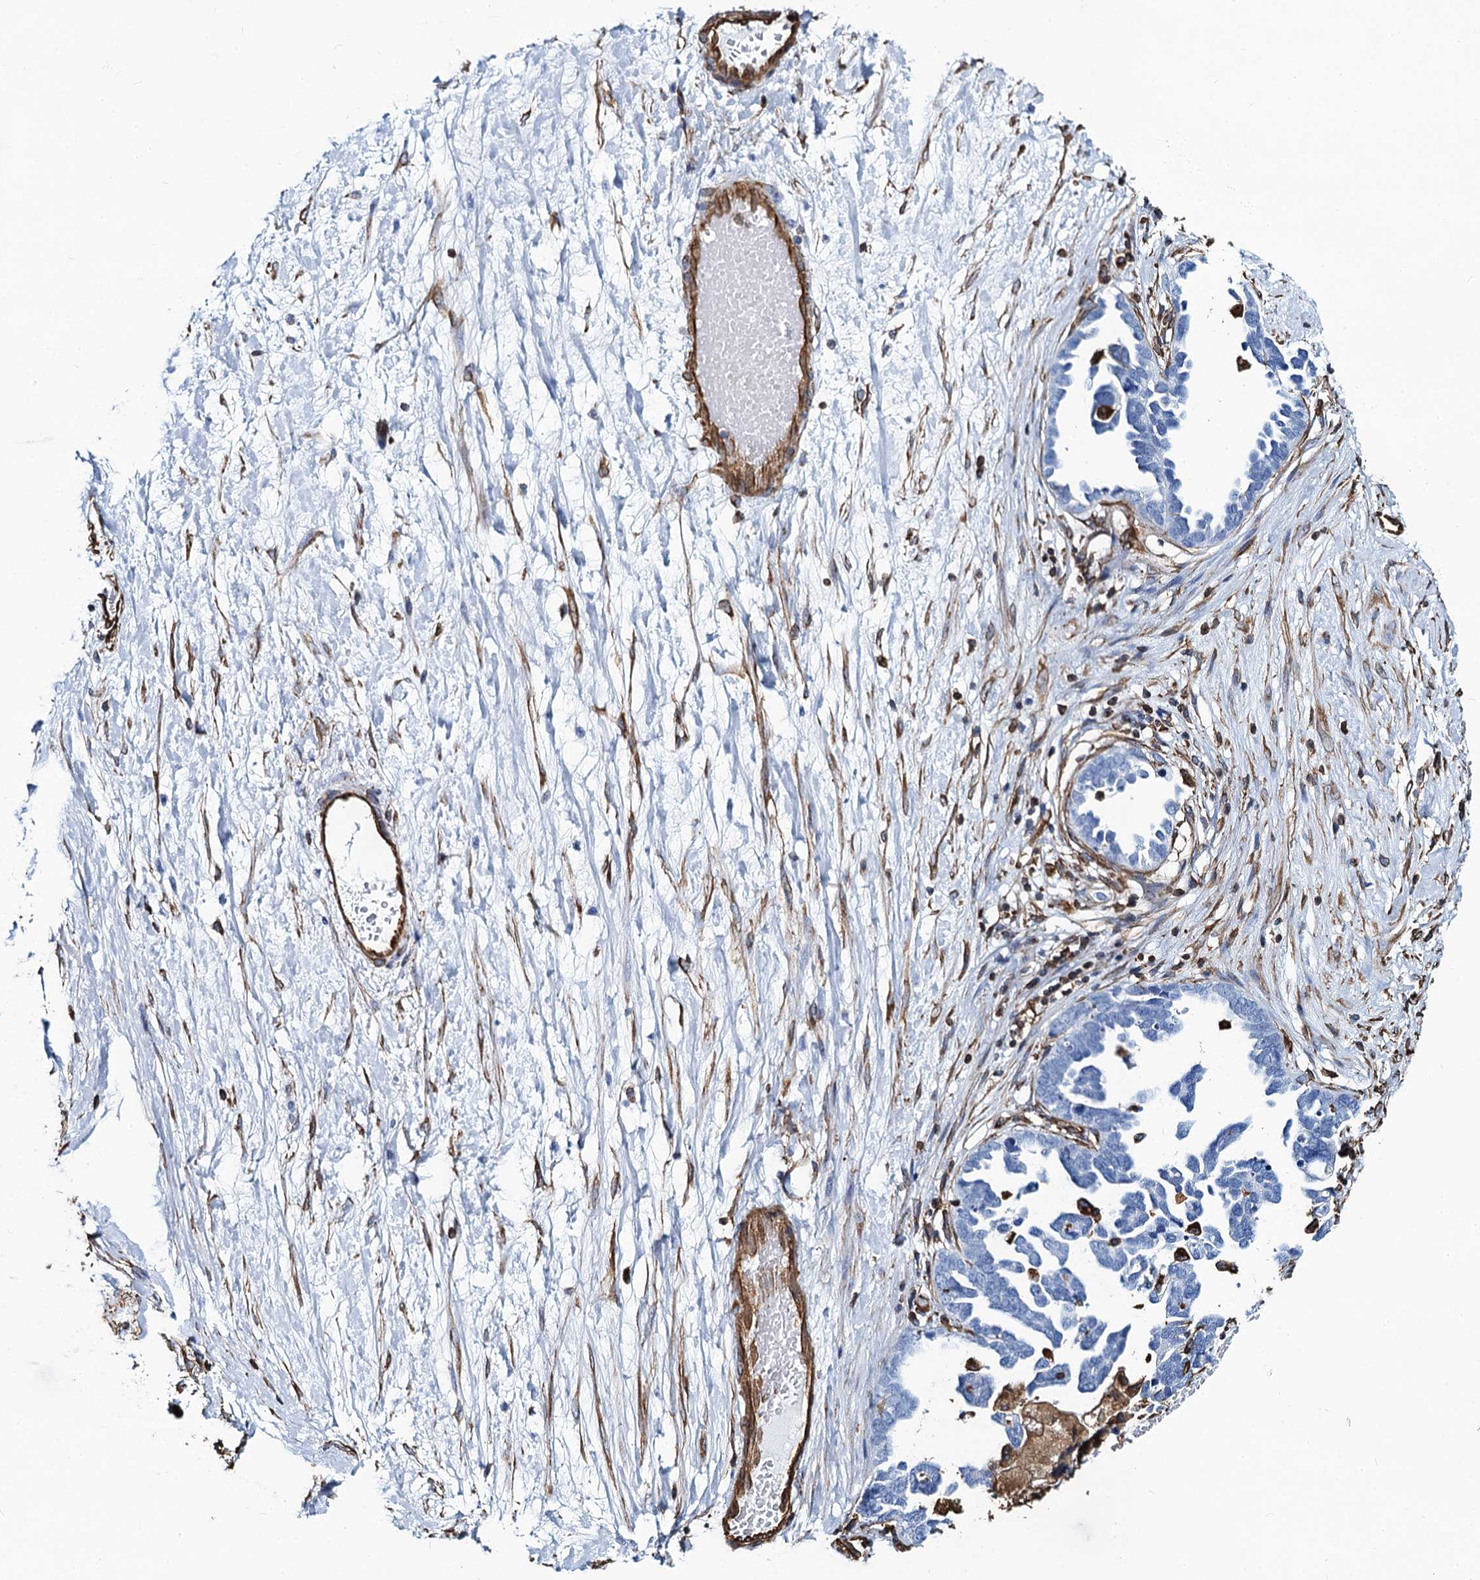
{"staining": {"intensity": "negative", "quantity": "none", "location": "none"}, "tissue": "ovarian cancer", "cell_type": "Tumor cells", "image_type": "cancer", "snomed": [{"axis": "morphology", "description": "Cystadenocarcinoma, serous, NOS"}, {"axis": "topography", "description": "Ovary"}], "caption": "A high-resolution histopathology image shows immunohistochemistry staining of serous cystadenocarcinoma (ovarian), which demonstrates no significant staining in tumor cells.", "gene": "PGM2", "patient": {"sex": "female", "age": 54}}